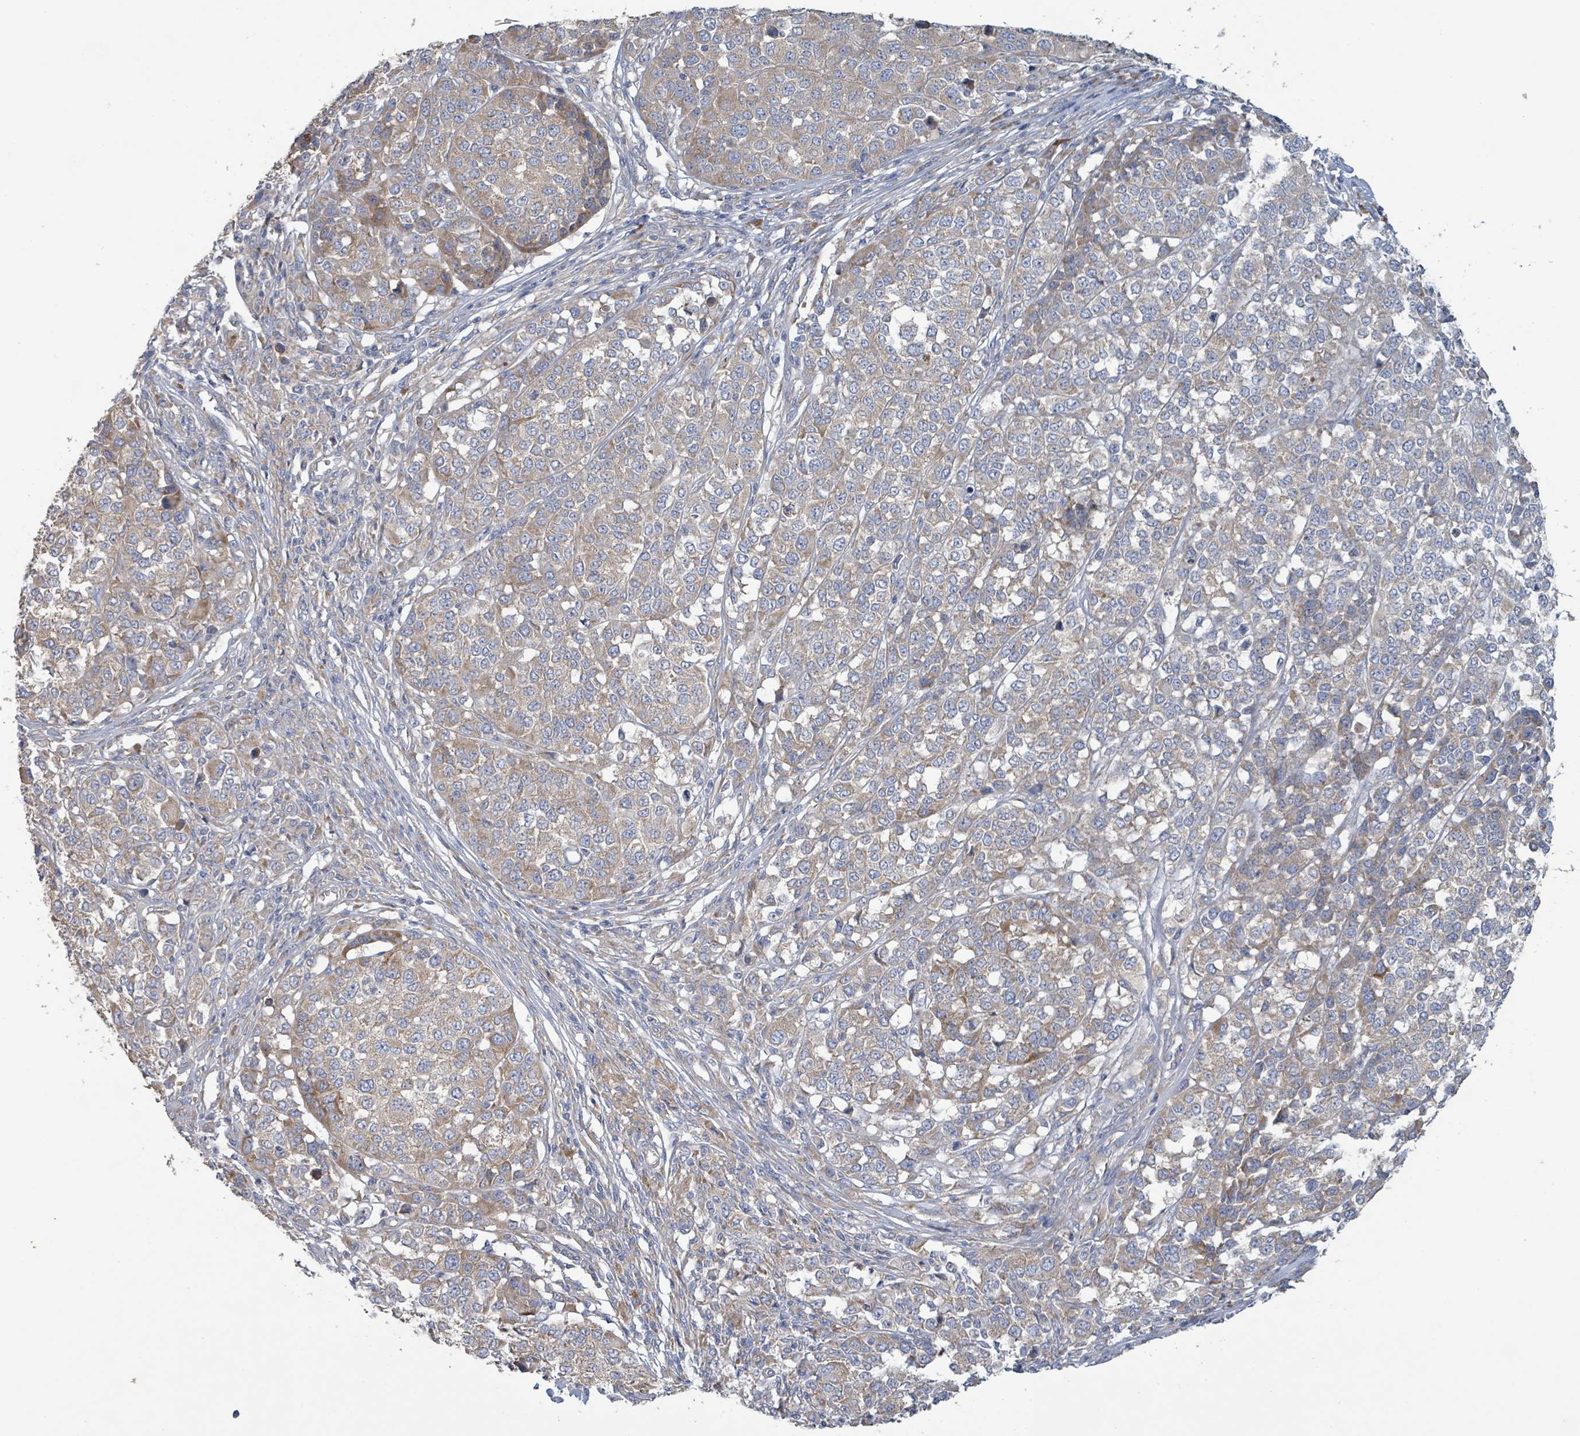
{"staining": {"intensity": "moderate", "quantity": ">75%", "location": "cytoplasmic/membranous"}, "tissue": "melanoma", "cell_type": "Tumor cells", "image_type": "cancer", "snomed": [{"axis": "morphology", "description": "Malignant melanoma, Metastatic site"}, {"axis": "topography", "description": "Lymph node"}], "caption": "Melanoma stained with DAB (3,3'-diaminobenzidine) immunohistochemistry (IHC) displays medium levels of moderate cytoplasmic/membranous staining in about >75% of tumor cells. The staining was performed using DAB (3,3'-diaminobenzidine), with brown indicating positive protein expression. Nuclei are stained blue with hematoxylin.", "gene": "RPL32", "patient": {"sex": "male", "age": 44}}